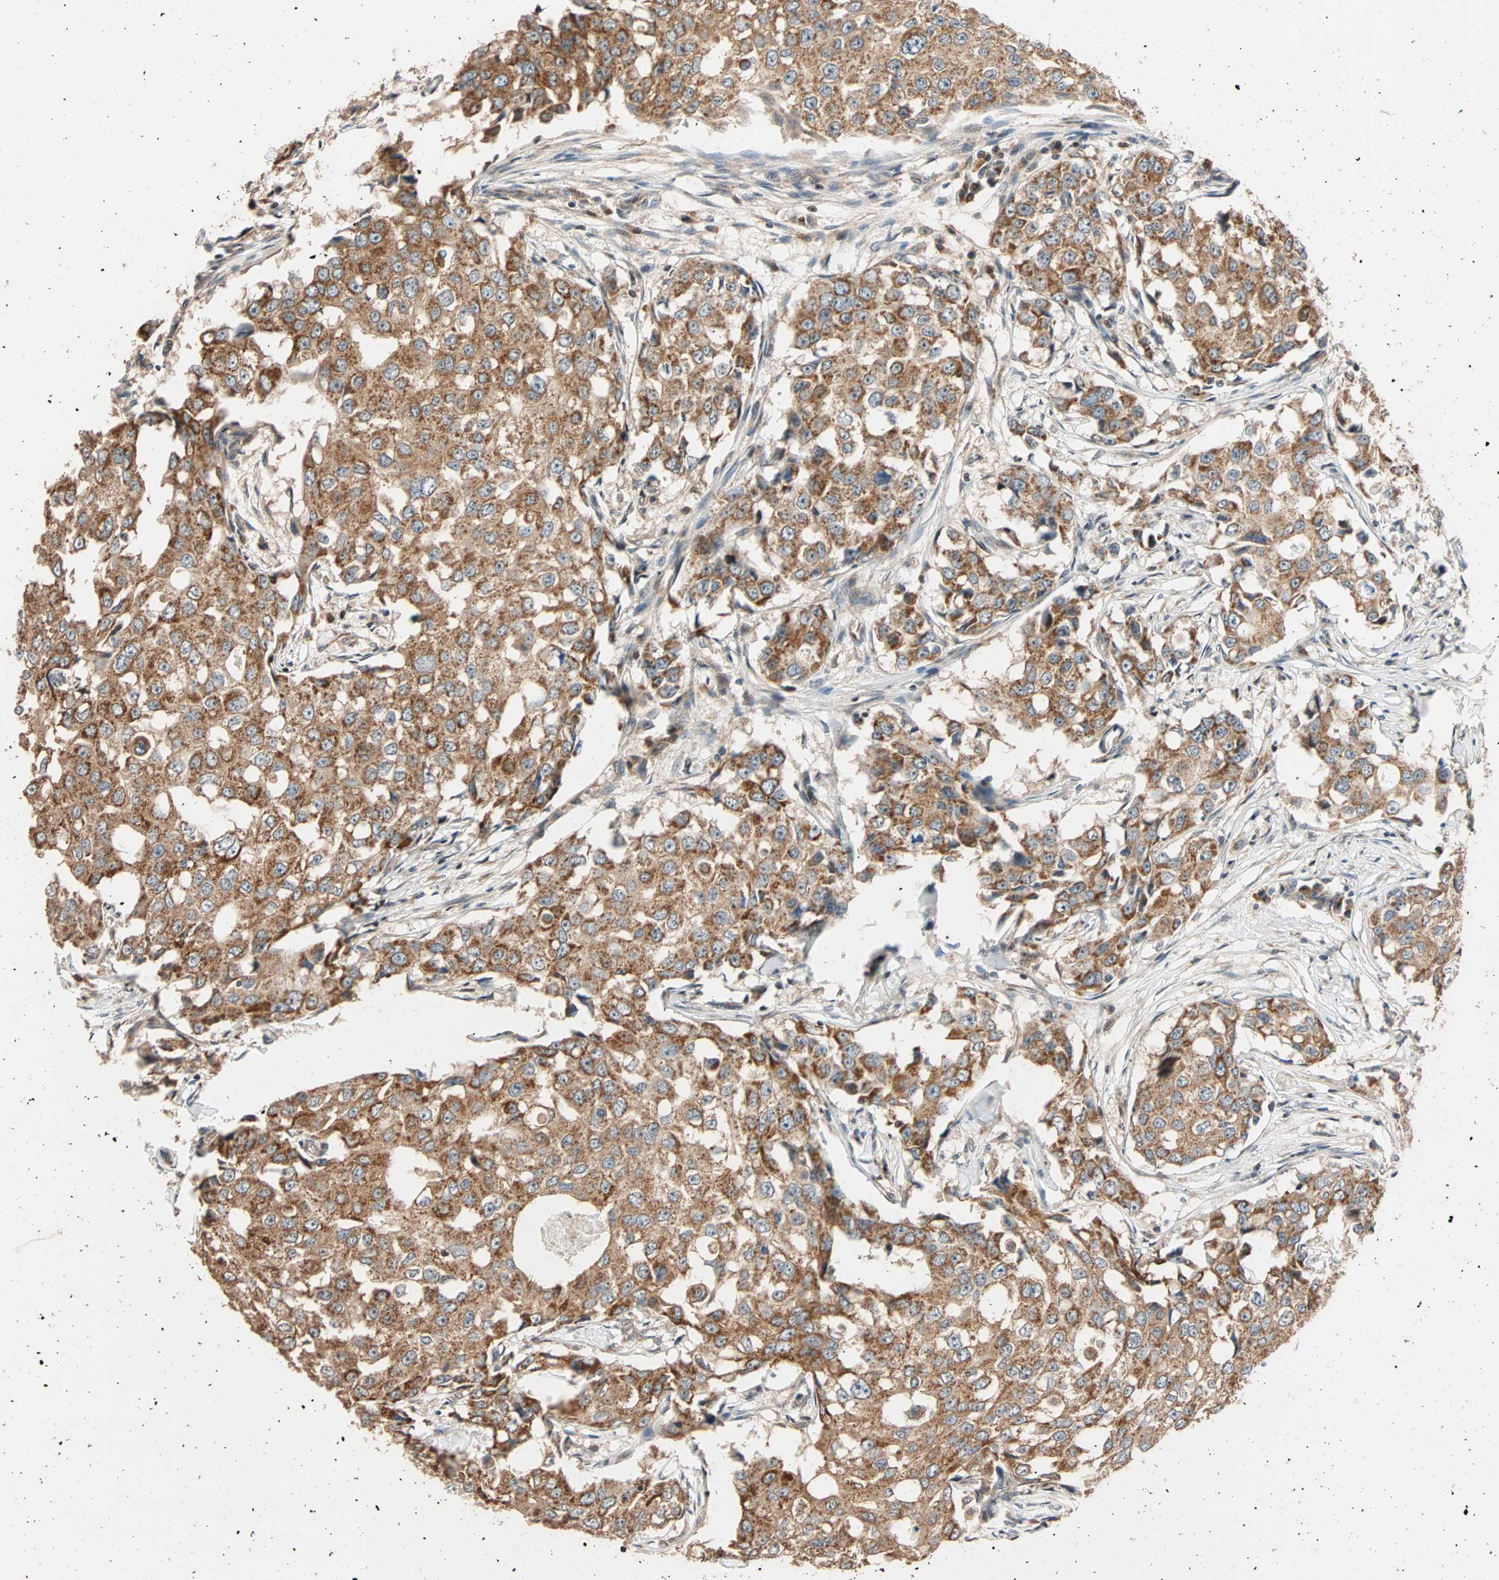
{"staining": {"intensity": "moderate", "quantity": ">75%", "location": "cytoplasmic/membranous"}, "tissue": "breast cancer", "cell_type": "Tumor cells", "image_type": "cancer", "snomed": [{"axis": "morphology", "description": "Duct carcinoma"}, {"axis": "topography", "description": "Breast"}], "caption": "Breast cancer stained with a brown dye exhibits moderate cytoplasmic/membranous positive expression in about >75% of tumor cells.", "gene": "HECW1", "patient": {"sex": "female", "age": 27}}